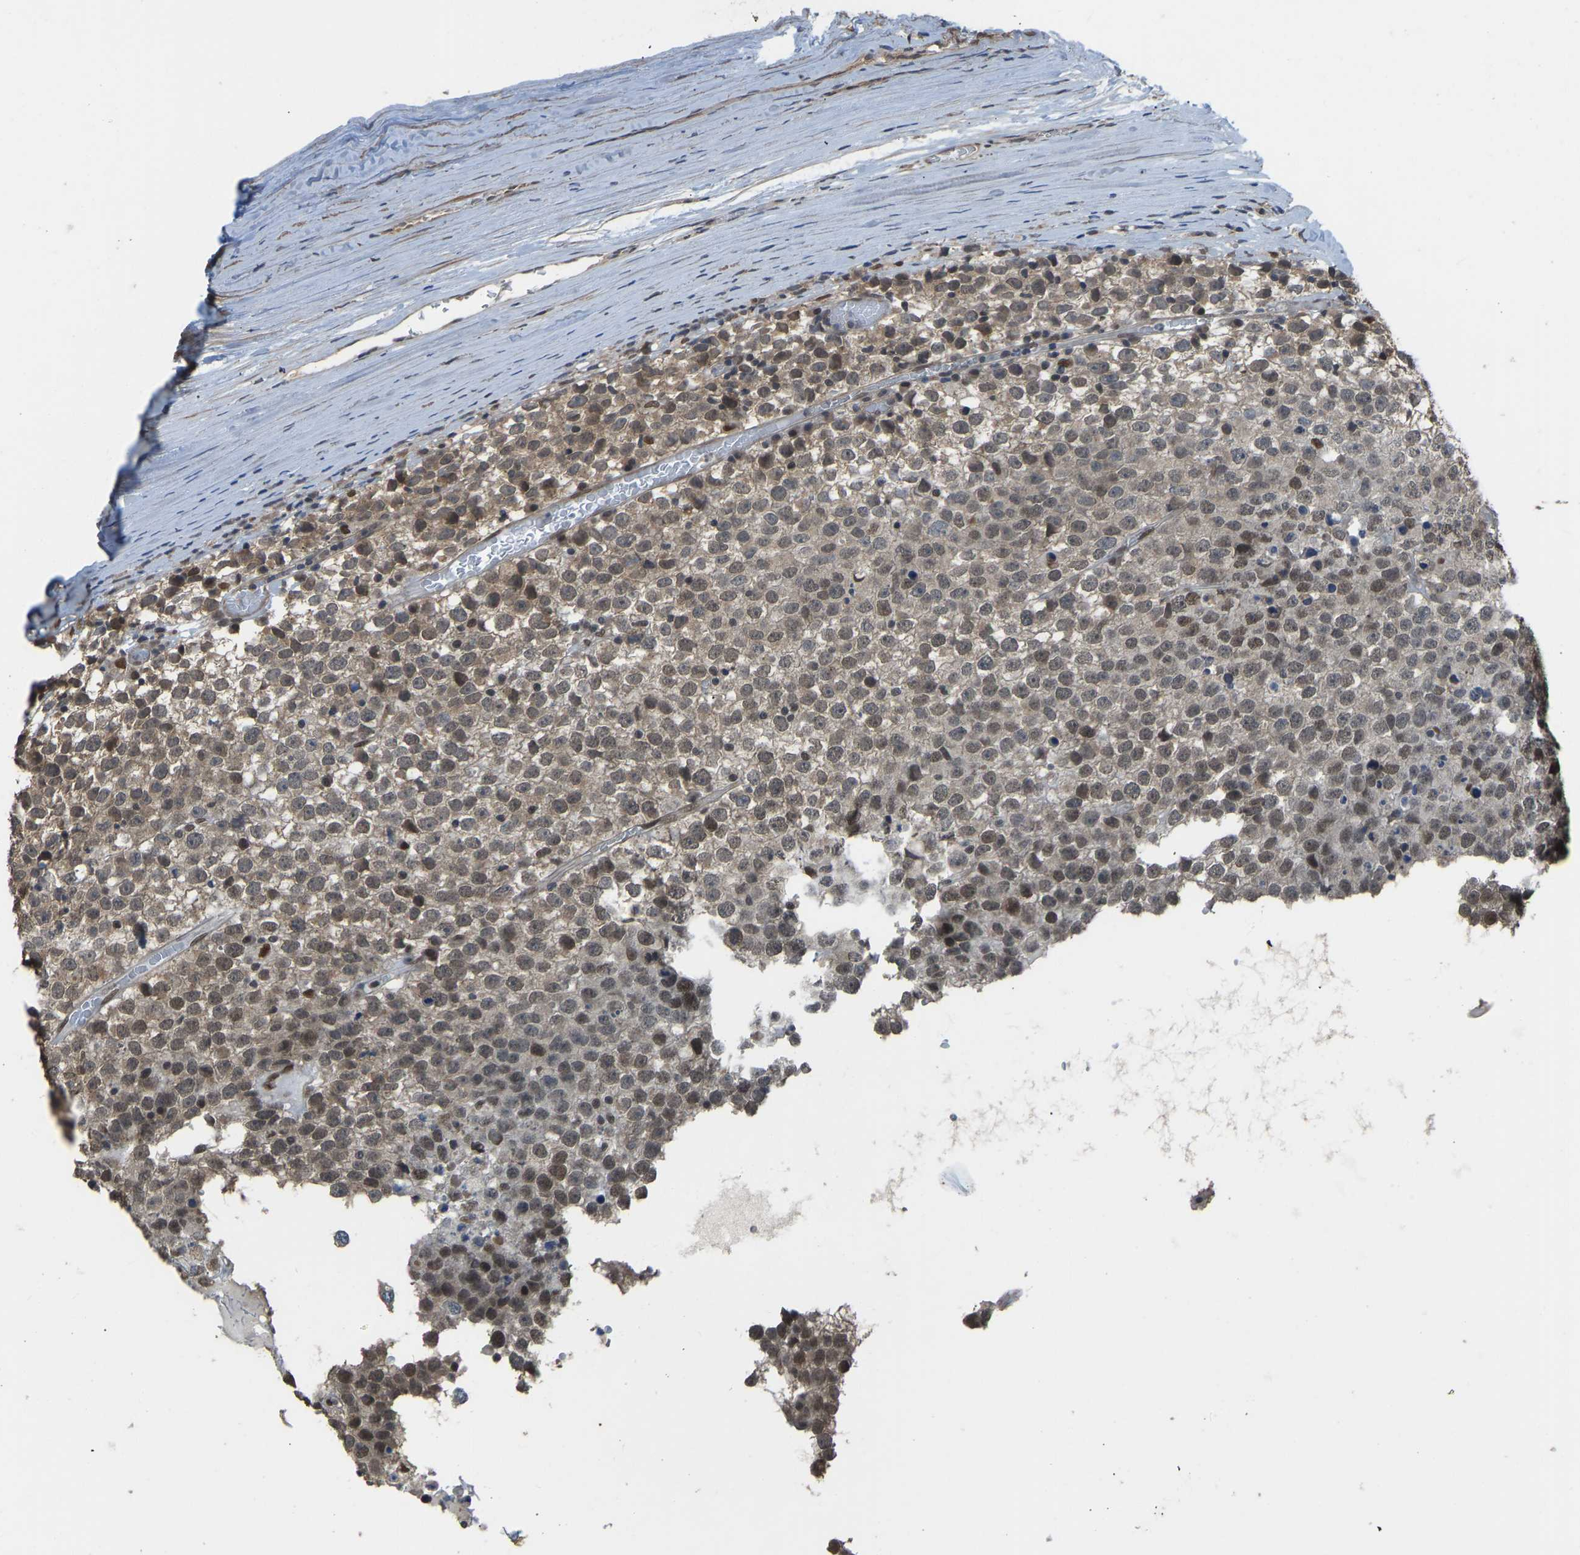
{"staining": {"intensity": "weak", "quantity": ">75%", "location": "cytoplasmic/membranous,nuclear"}, "tissue": "testis cancer", "cell_type": "Tumor cells", "image_type": "cancer", "snomed": [{"axis": "morphology", "description": "Seminoma, NOS"}, {"axis": "topography", "description": "Testis"}], "caption": "Testis seminoma stained with a brown dye exhibits weak cytoplasmic/membranous and nuclear positive expression in about >75% of tumor cells.", "gene": "KPNA6", "patient": {"sex": "male", "age": 65}}